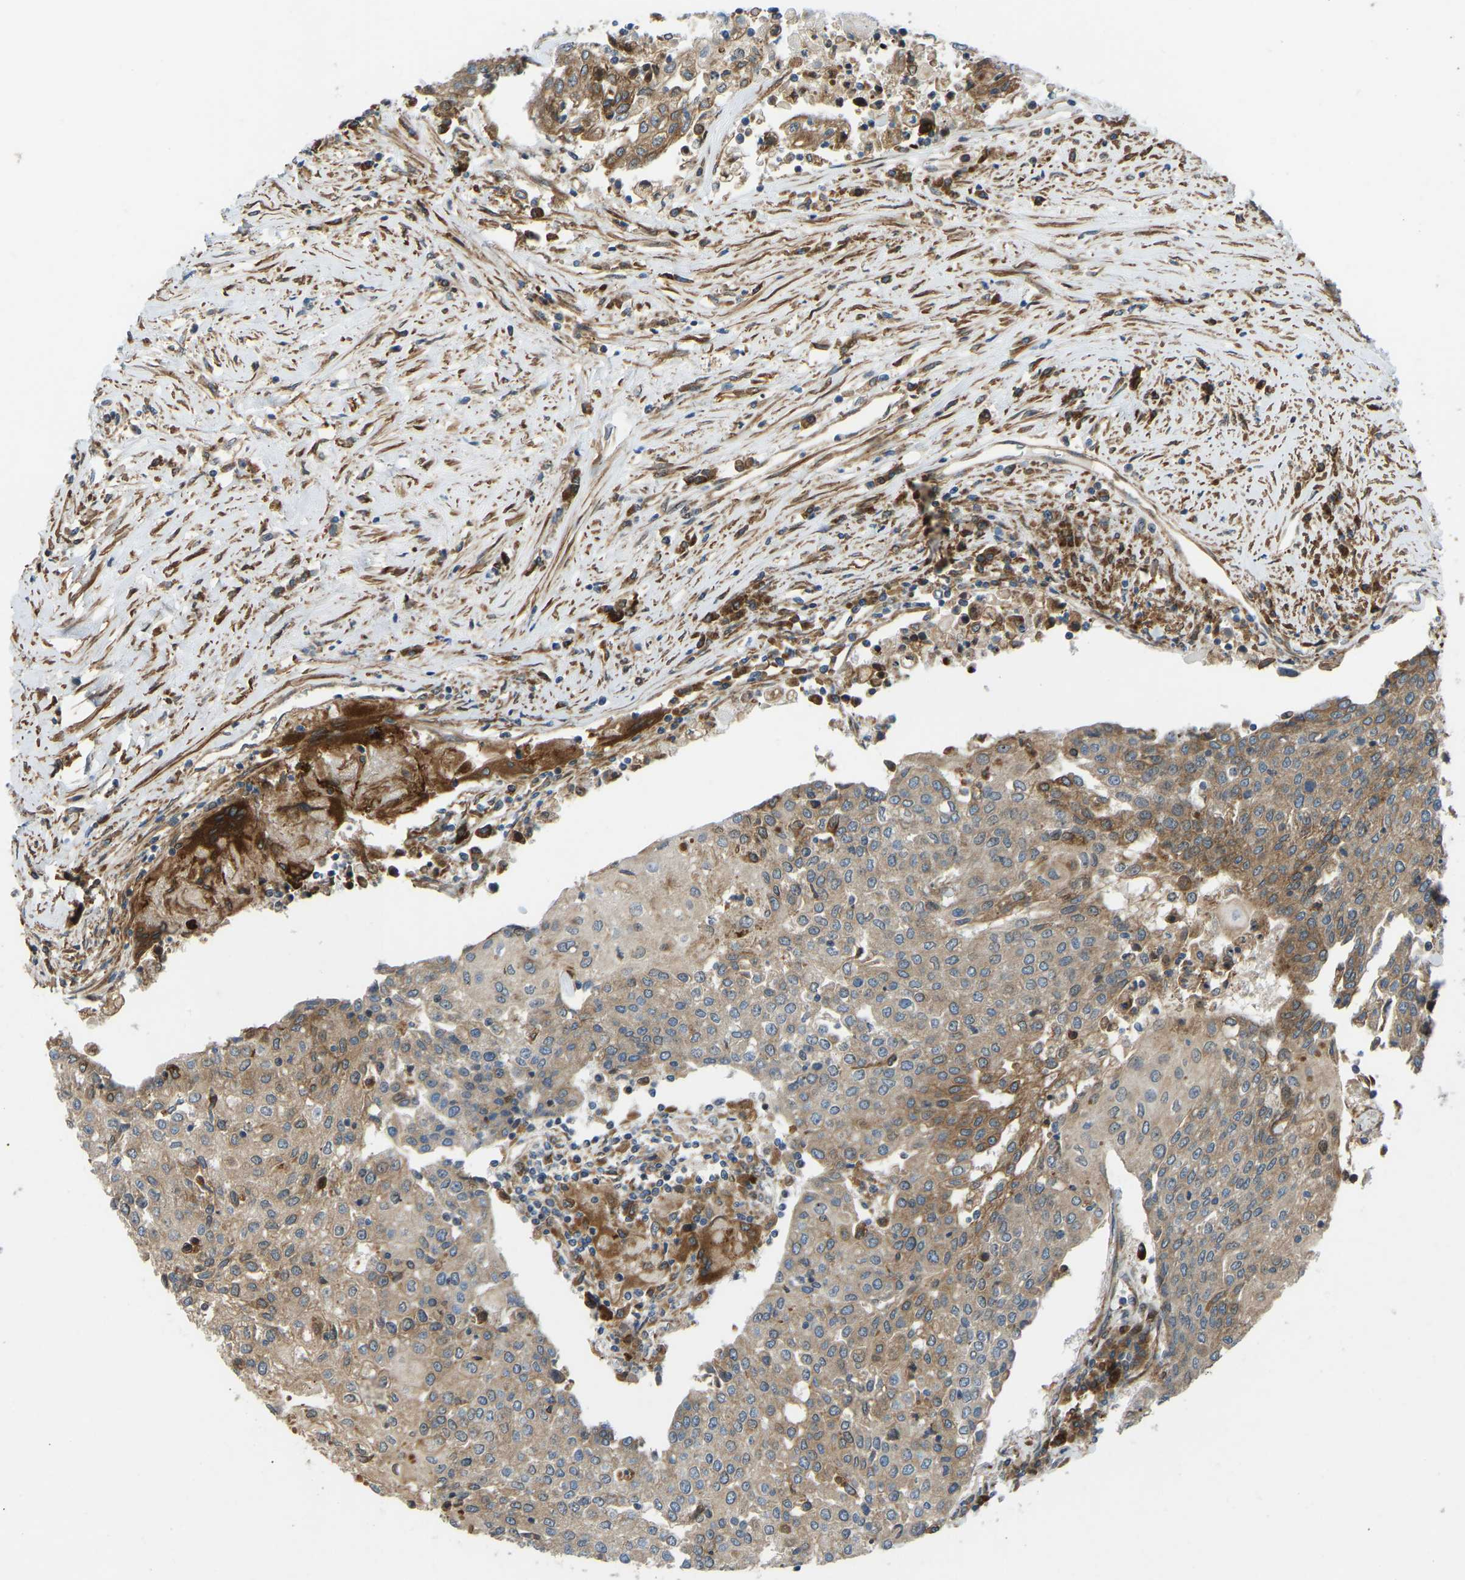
{"staining": {"intensity": "moderate", "quantity": ">75%", "location": "cytoplasmic/membranous"}, "tissue": "urothelial cancer", "cell_type": "Tumor cells", "image_type": "cancer", "snomed": [{"axis": "morphology", "description": "Urothelial carcinoma, High grade"}, {"axis": "topography", "description": "Urinary bladder"}], "caption": "A brown stain shows moderate cytoplasmic/membranous staining of a protein in human urothelial cancer tumor cells. (IHC, brightfield microscopy, high magnification).", "gene": "OS9", "patient": {"sex": "female", "age": 85}}